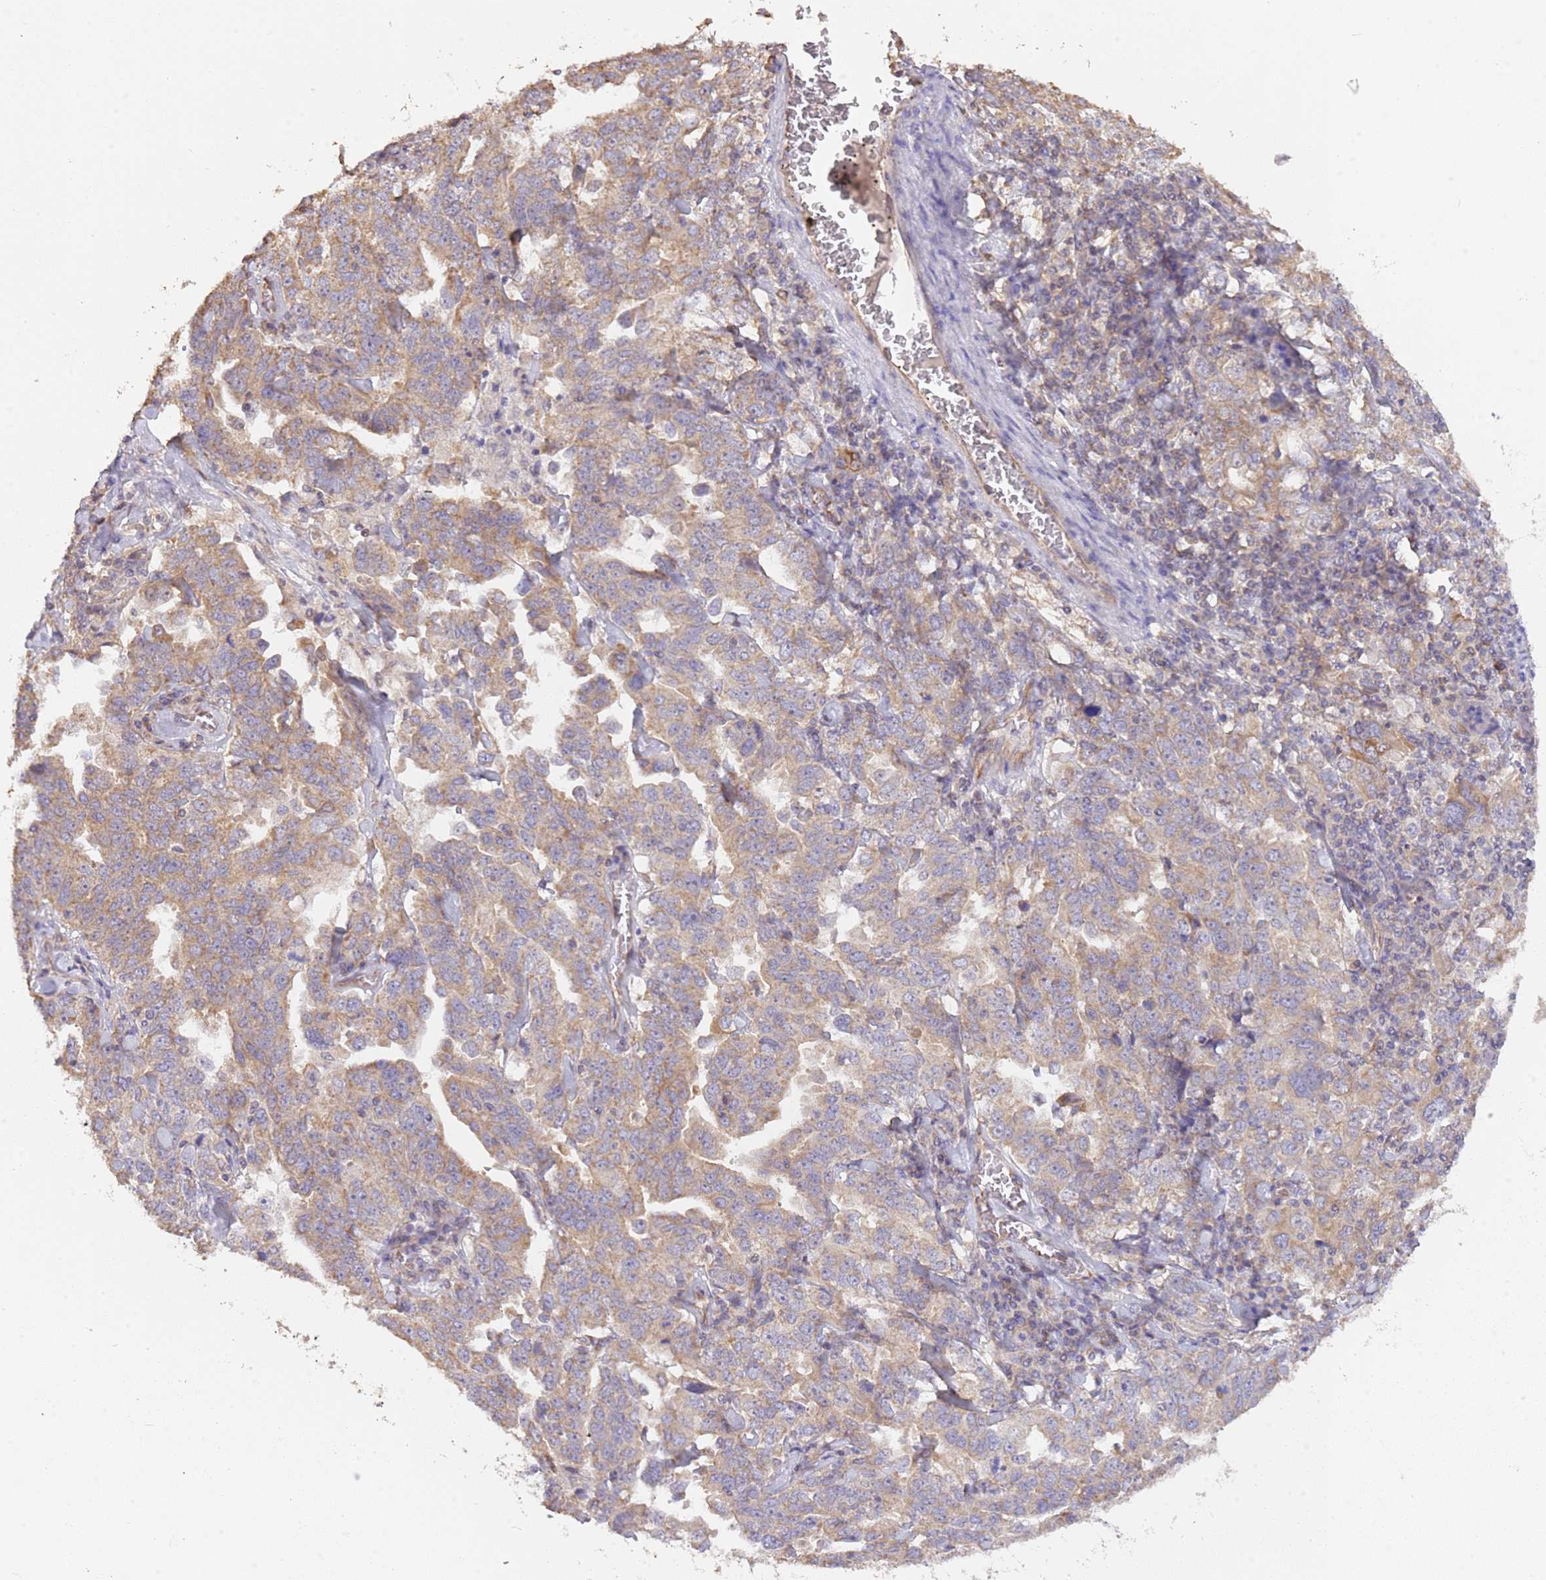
{"staining": {"intensity": "moderate", "quantity": ">75%", "location": "cytoplasmic/membranous"}, "tissue": "ovarian cancer", "cell_type": "Tumor cells", "image_type": "cancer", "snomed": [{"axis": "morphology", "description": "Carcinoma, endometroid"}, {"axis": "topography", "description": "Ovary"}], "caption": "High-magnification brightfield microscopy of ovarian endometroid carcinoma stained with DAB (3,3'-diaminobenzidine) (brown) and counterstained with hematoxylin (blue). tumor cells exhibit moderate cytoplasmic/membranous expression is seen in about>75% of cells.", "gene": "DOCK9", "patient": {"sex": "female", "age": 62}}